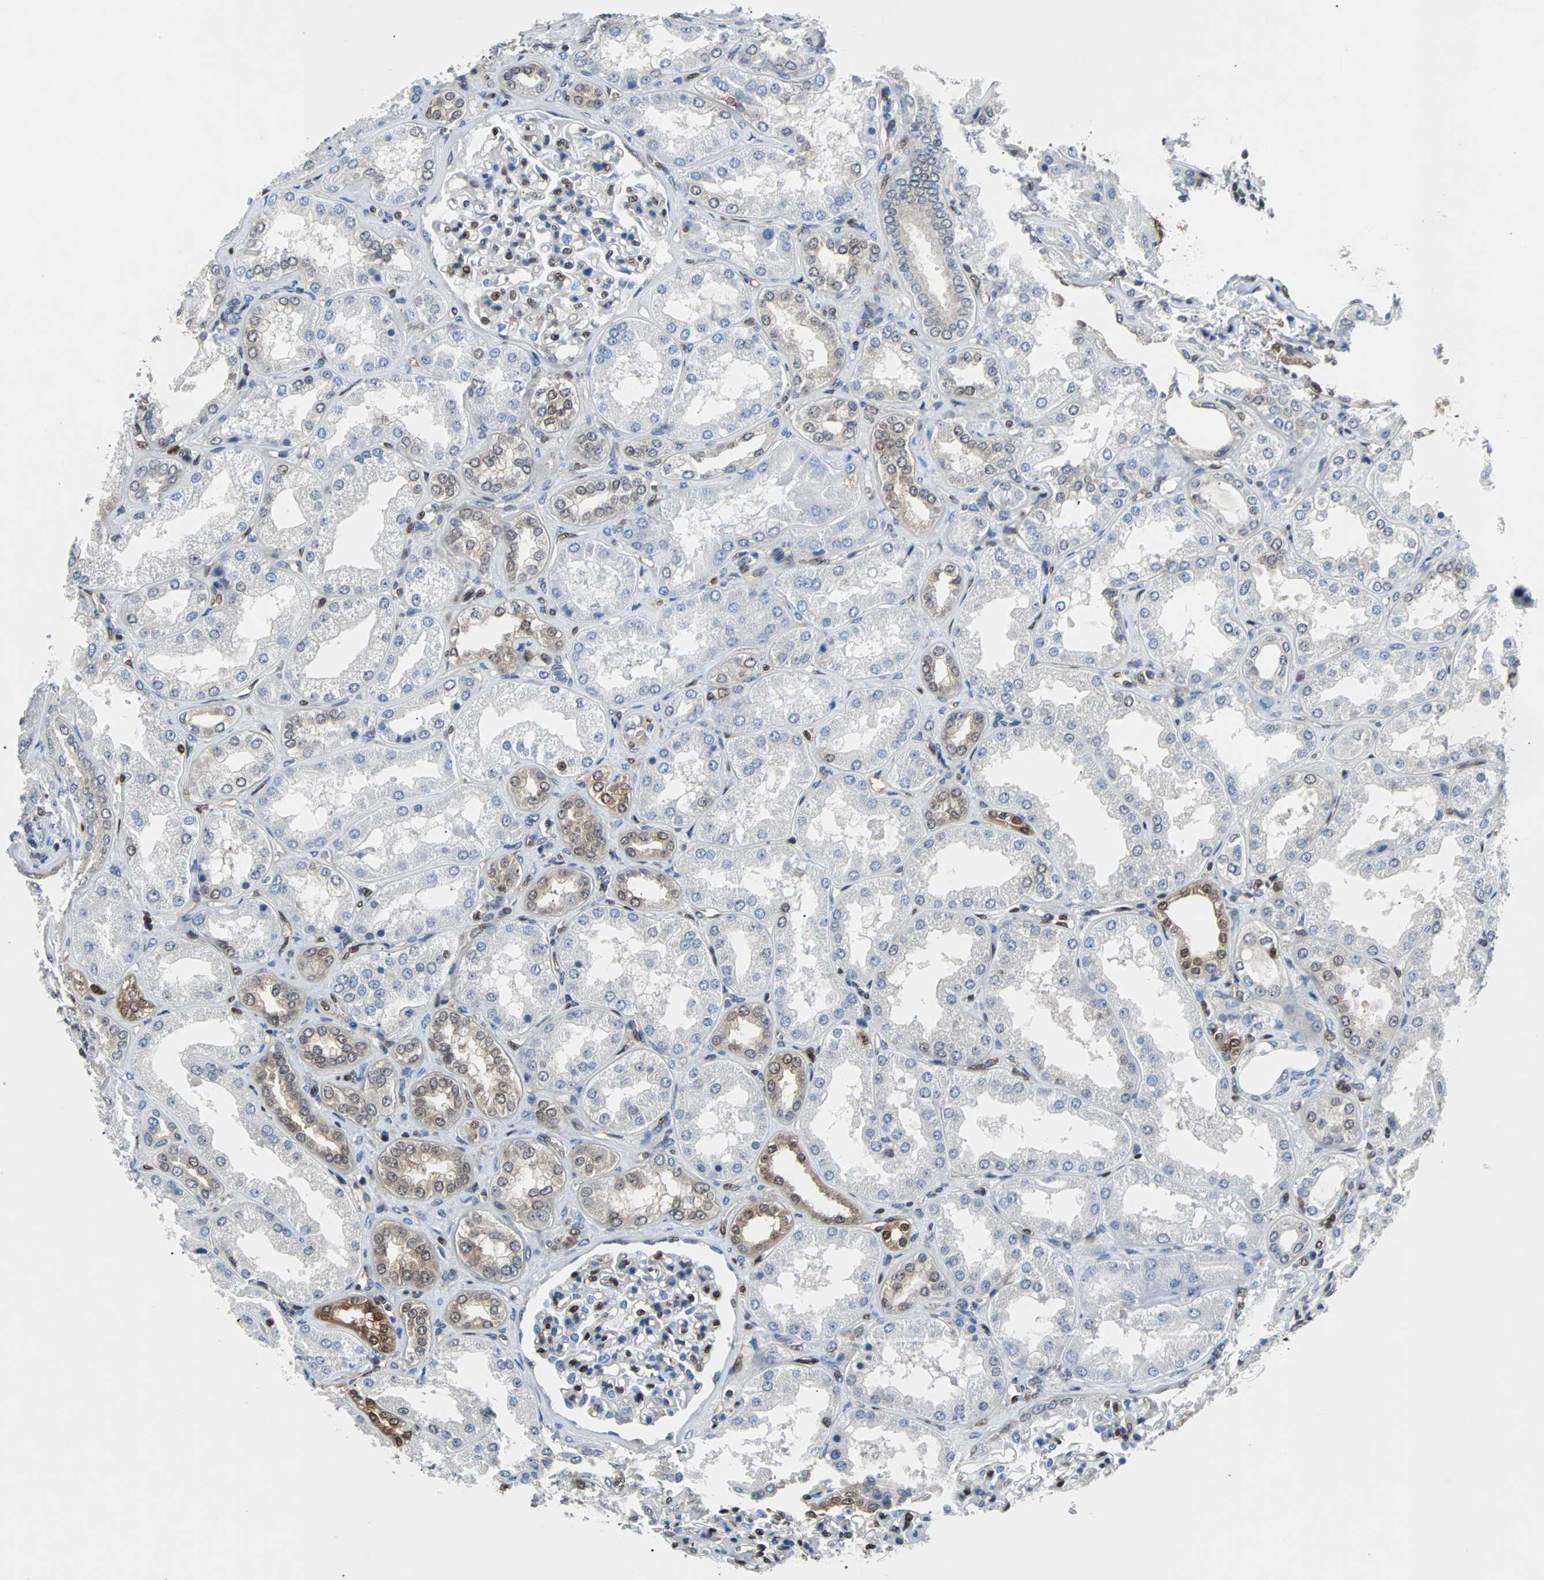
{"staining": {"intensity": "strong", "quantity": "25%-75%", "location": "nuclear"}, "tissue": "kidney", "cell_type": "Cells in glomeruli", "image_type": "normal", "snomed": [{"axis": "morphology", "description": "Normal tissue, NOS"}, {"axis": "topography", "description": "Kidney"}], "caption": "Cells in glomeruli reveal strong nuclear positivity in approximately 25%-75% of cells in normal kidney.", "gene": "MAP2K6", "patient": {"sex": "female", "age": 56}}